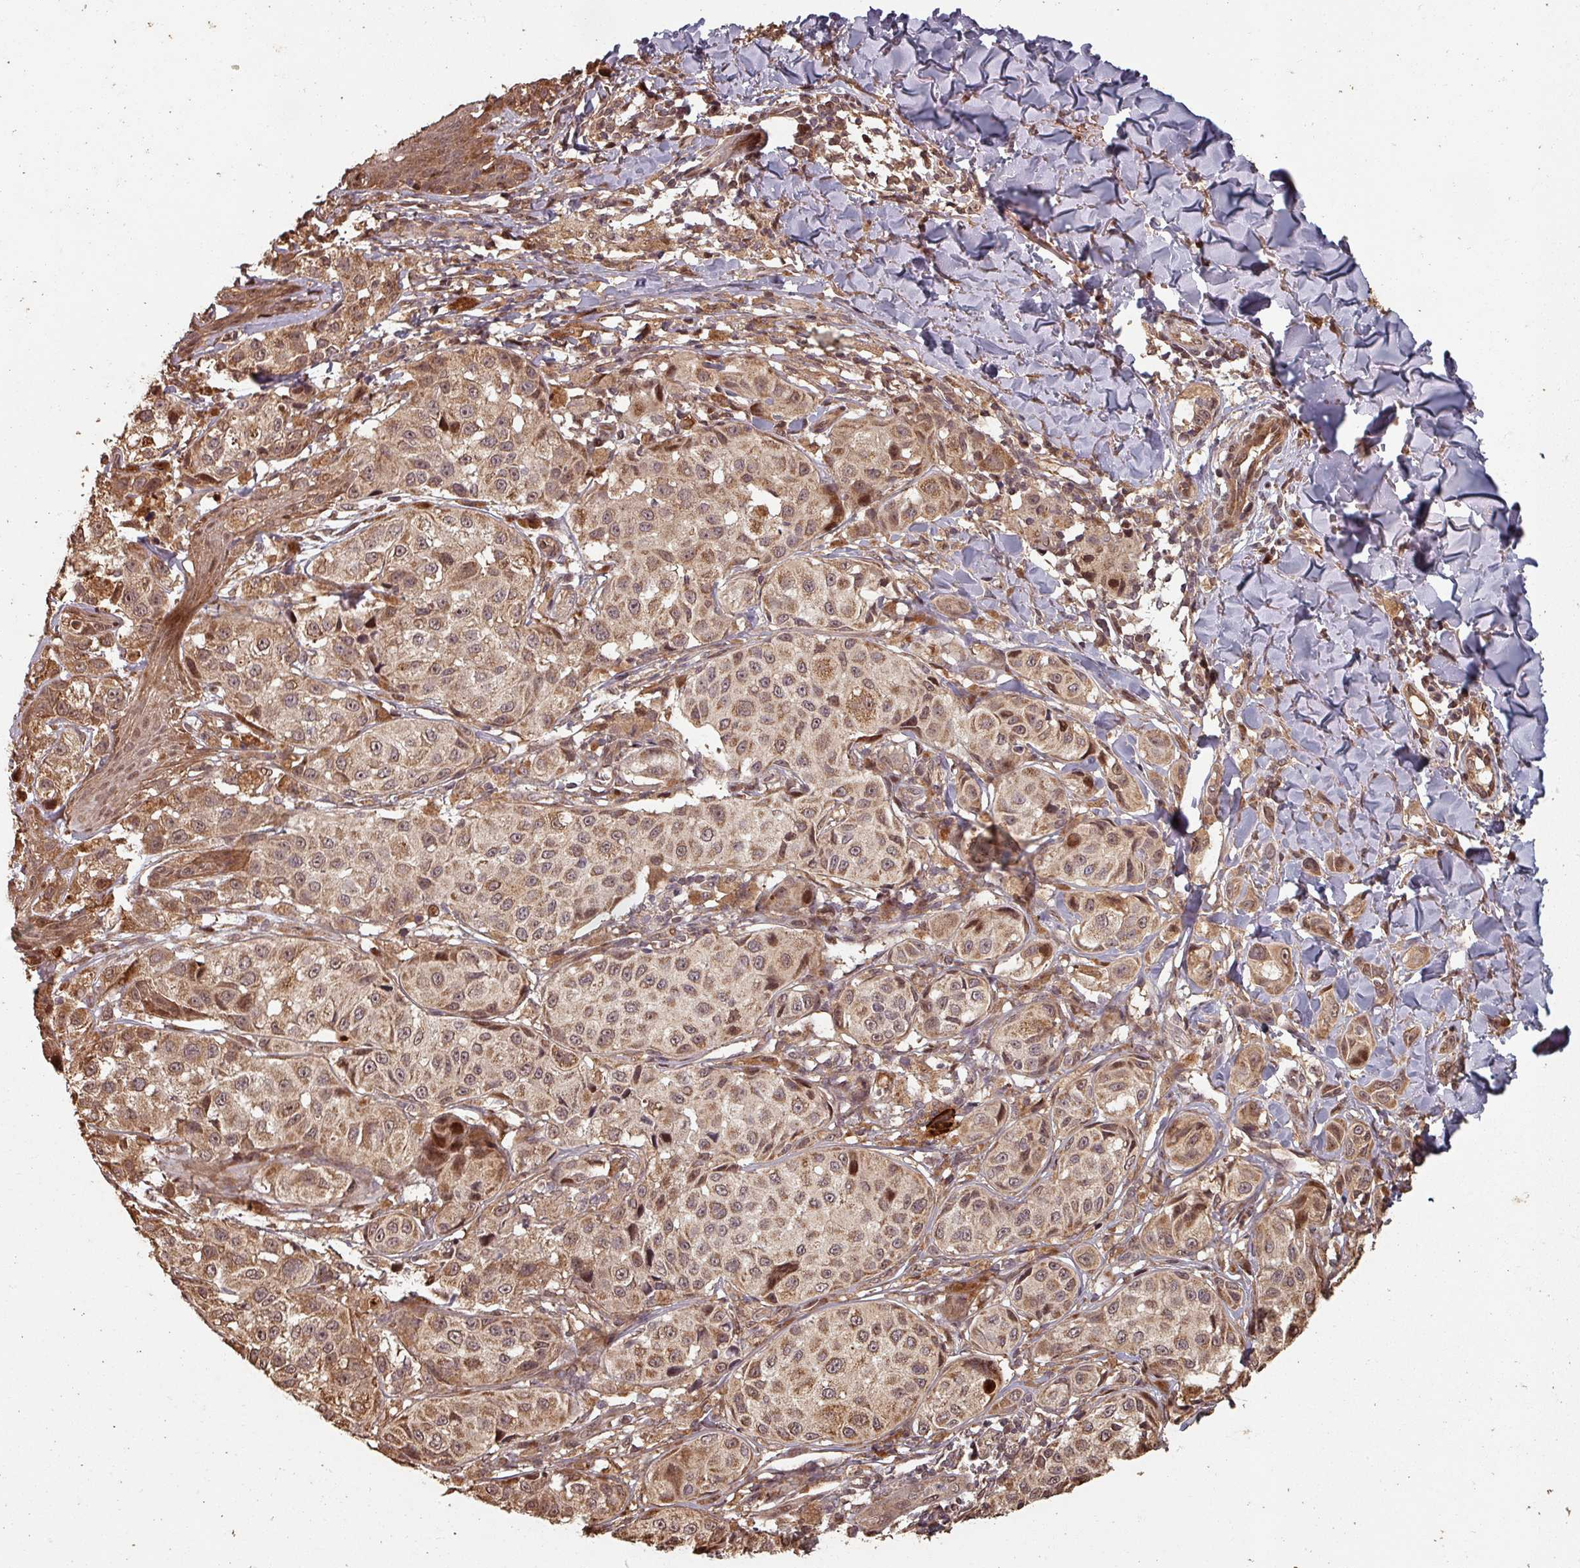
{"staining": {"intensity": "moderate", "quantity": ">75%", "location": "cytoplasmic/membranous,nuclear"}, "tissue": "melanoma", "cell_type": "Tumor cells", "image_type": "cancer", "snomed": [{"axis": "morphology", "description": "Malignant melanoma, NOS"}, {"axis": "topography", "description": "Skin"}], "caption": "Malignant melanoma tissue shows moderate cytoplasmic/membranous and nuclear expression in approximately >75% of tumor cells", "gene": "EID1", "patient": {"sex": "male", "age": 39}}